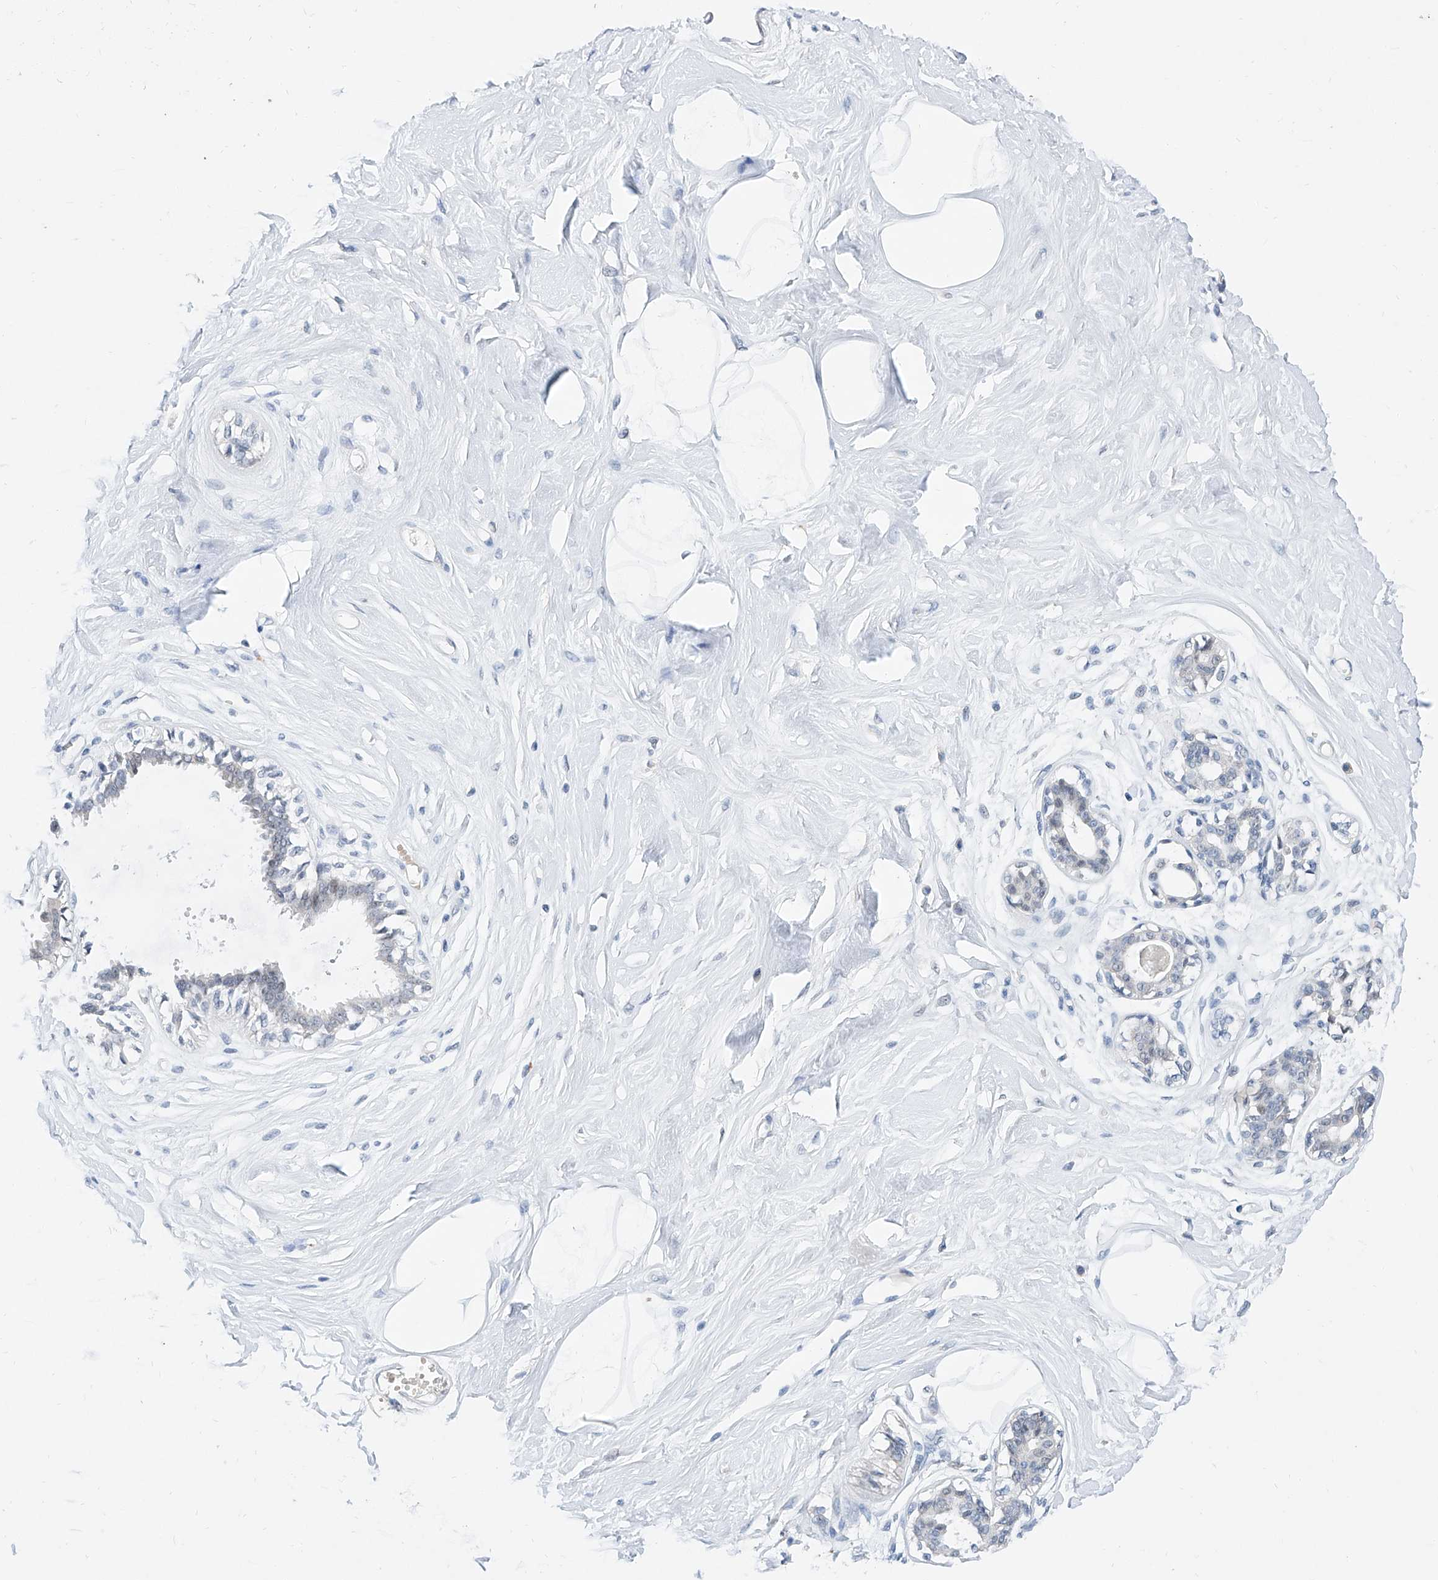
{"staining": {"intensity": "negative", "quantity": "none", "location": "none"}, "tissue": "breast", "cell_type": "Adipocytes", "image_type": "normal", "snomed": [{"axis": "morphology", "description": "Normal tissue, NOS"}, {"axis": "topography", "description": "Breast"}], "caption": "IHC of benign breast displays no positivity in adipocytes.", "gene": "BPTF", "patient": {"sex": "female", "age": 45}}